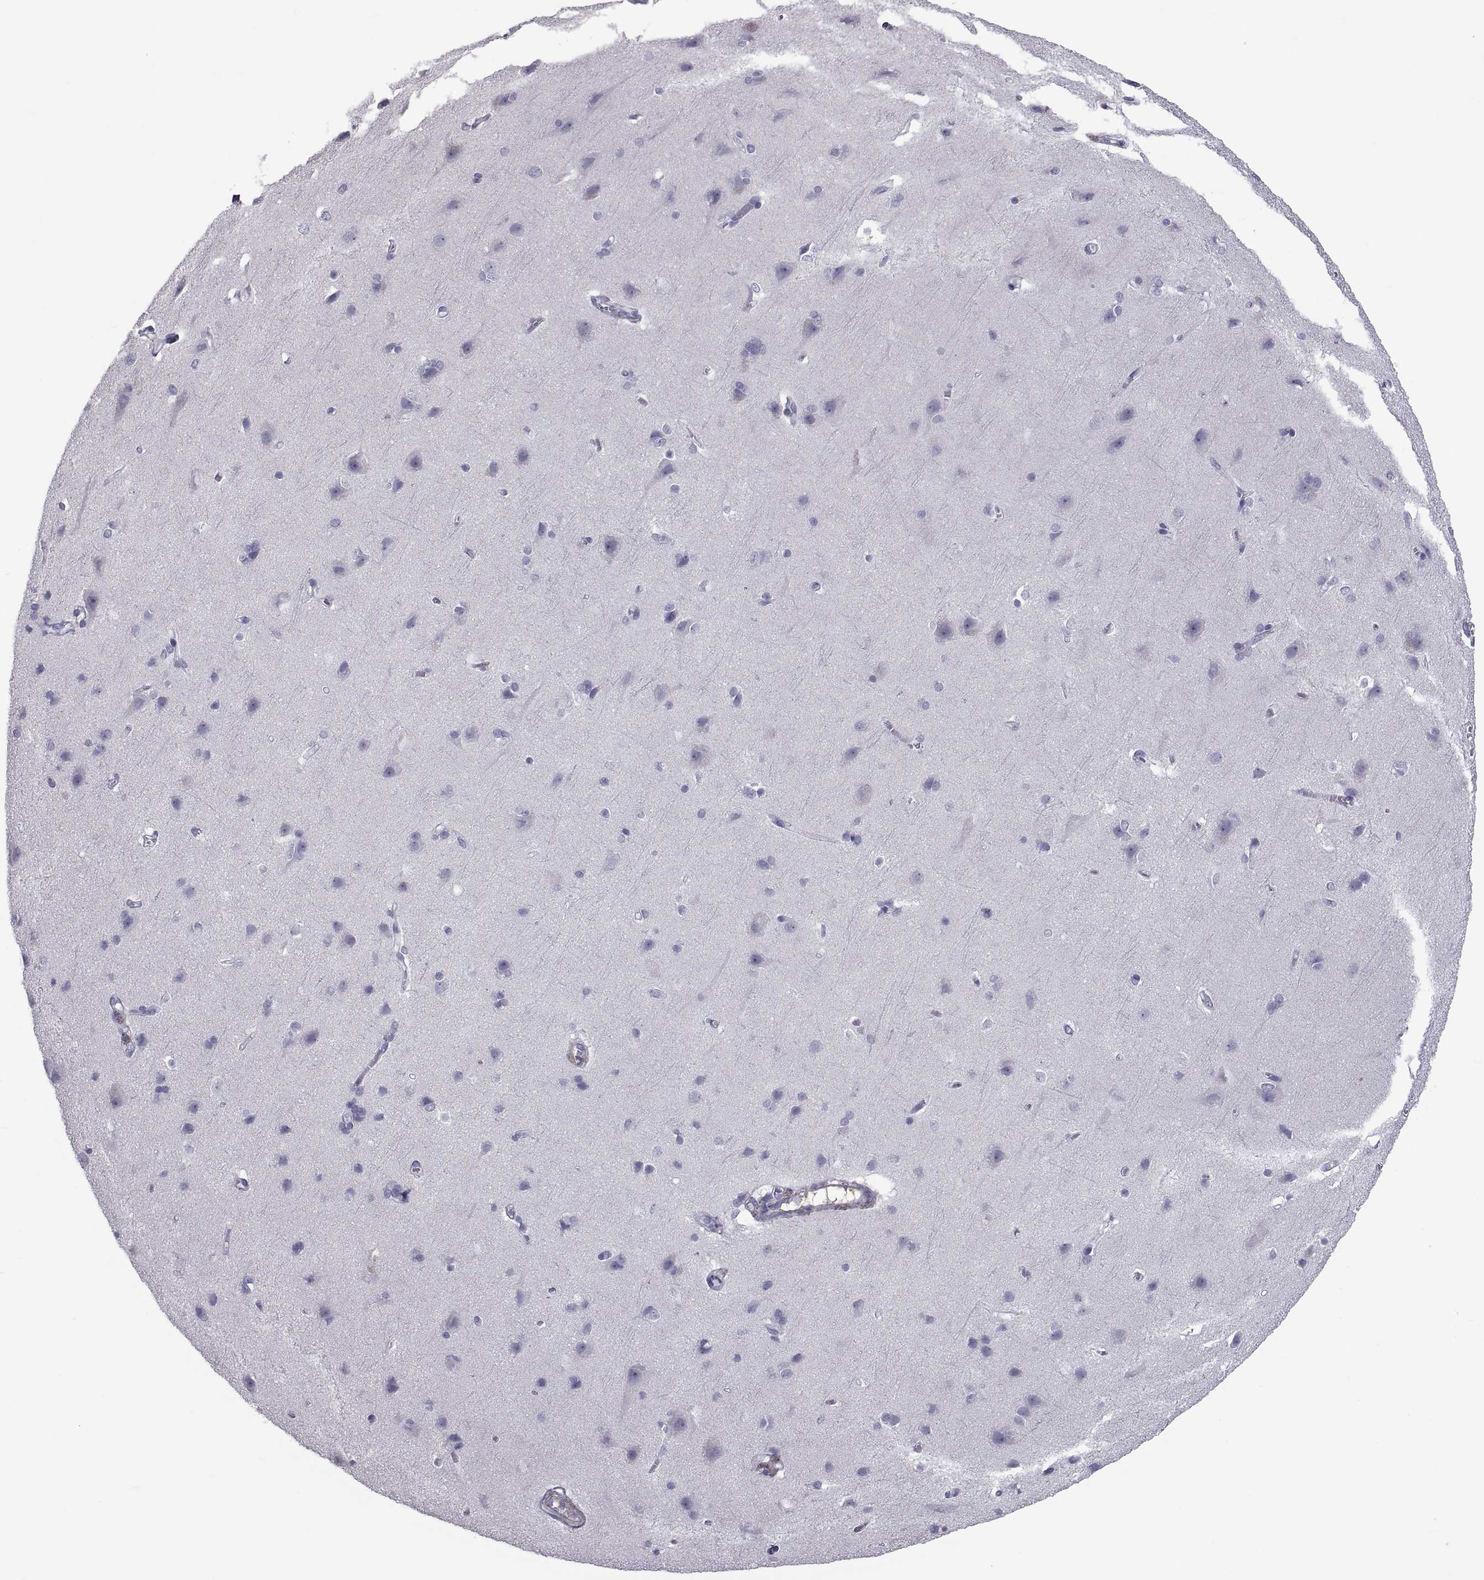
{"staining": {"intensity": "negative", "quantity": "none", "location": "none"}, "tissue": "cerebral cortex", "cell_type": "Endothelial cells", "image_type": "normal", "snomed": [{"axis": "morphology", "description": "Normal tissue, NOS"}, {"axis": "topography", "description": "Cerebral cortex"}], "caption": "High power microscopy photomicrograph of an IHC photomicrograph of unremarkable cerebral cortex, revealing no significant expression in endothelial cells.", "gene": "MAGEB1", "patient": {"sex": "male", "age": 37}}